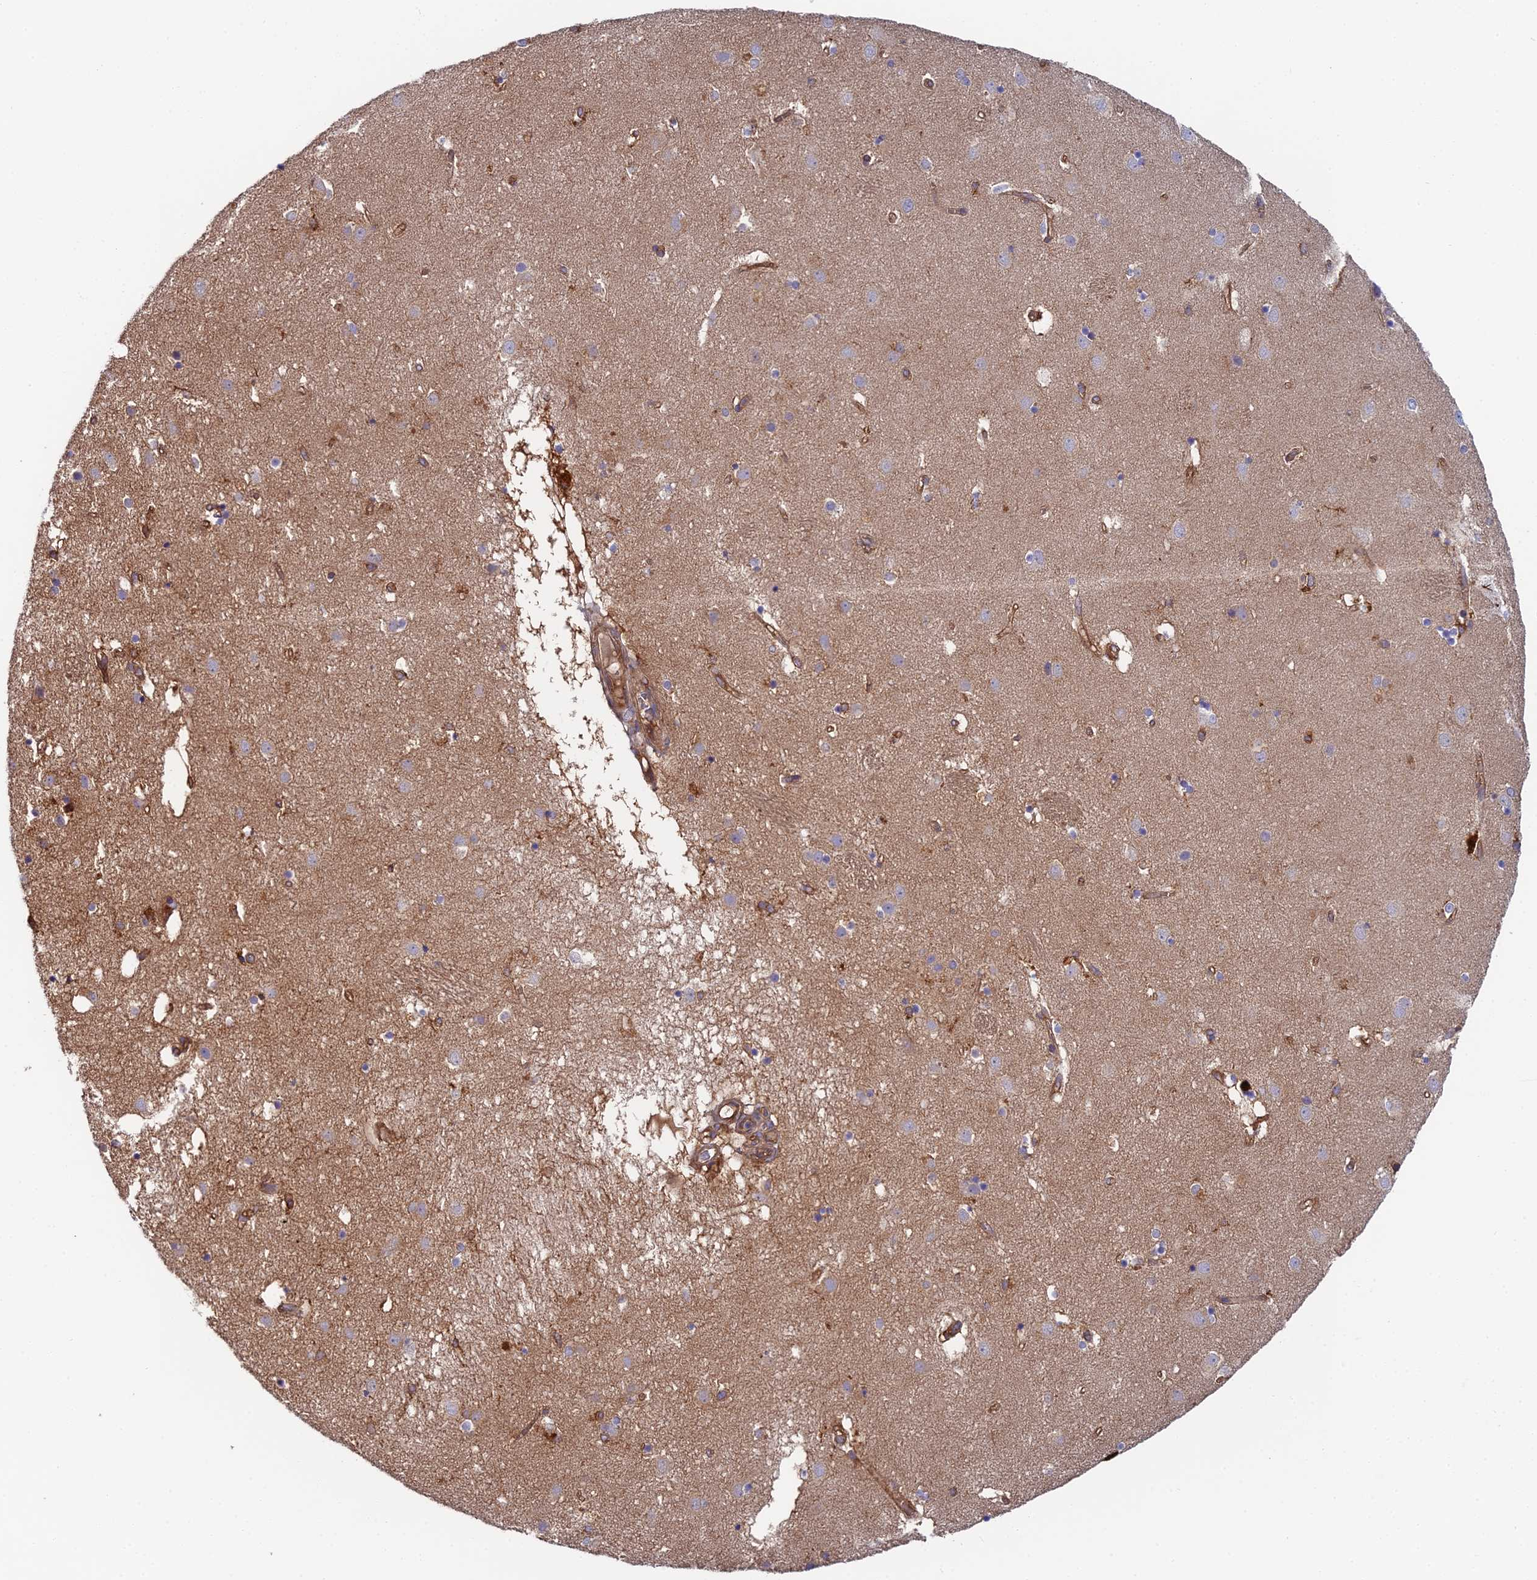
{"staining": {"intensity": "negative", "quantity": "none", "location": "none"}, "tissue": "caudate", "cell_type": "Glial cells", "image_type": "normal", "snomed": [{"axis": "morphology", "description": "Normal tissue, NOS"}, {"axis": "topography", "description": "Lateral ventricle wall"}], "caption": "Immunohistochemical staining of benign human caudate shows no significant positivity in glial cells.", "gene": "GNG5B", "patient": {"sex": "male", "age": 70}}